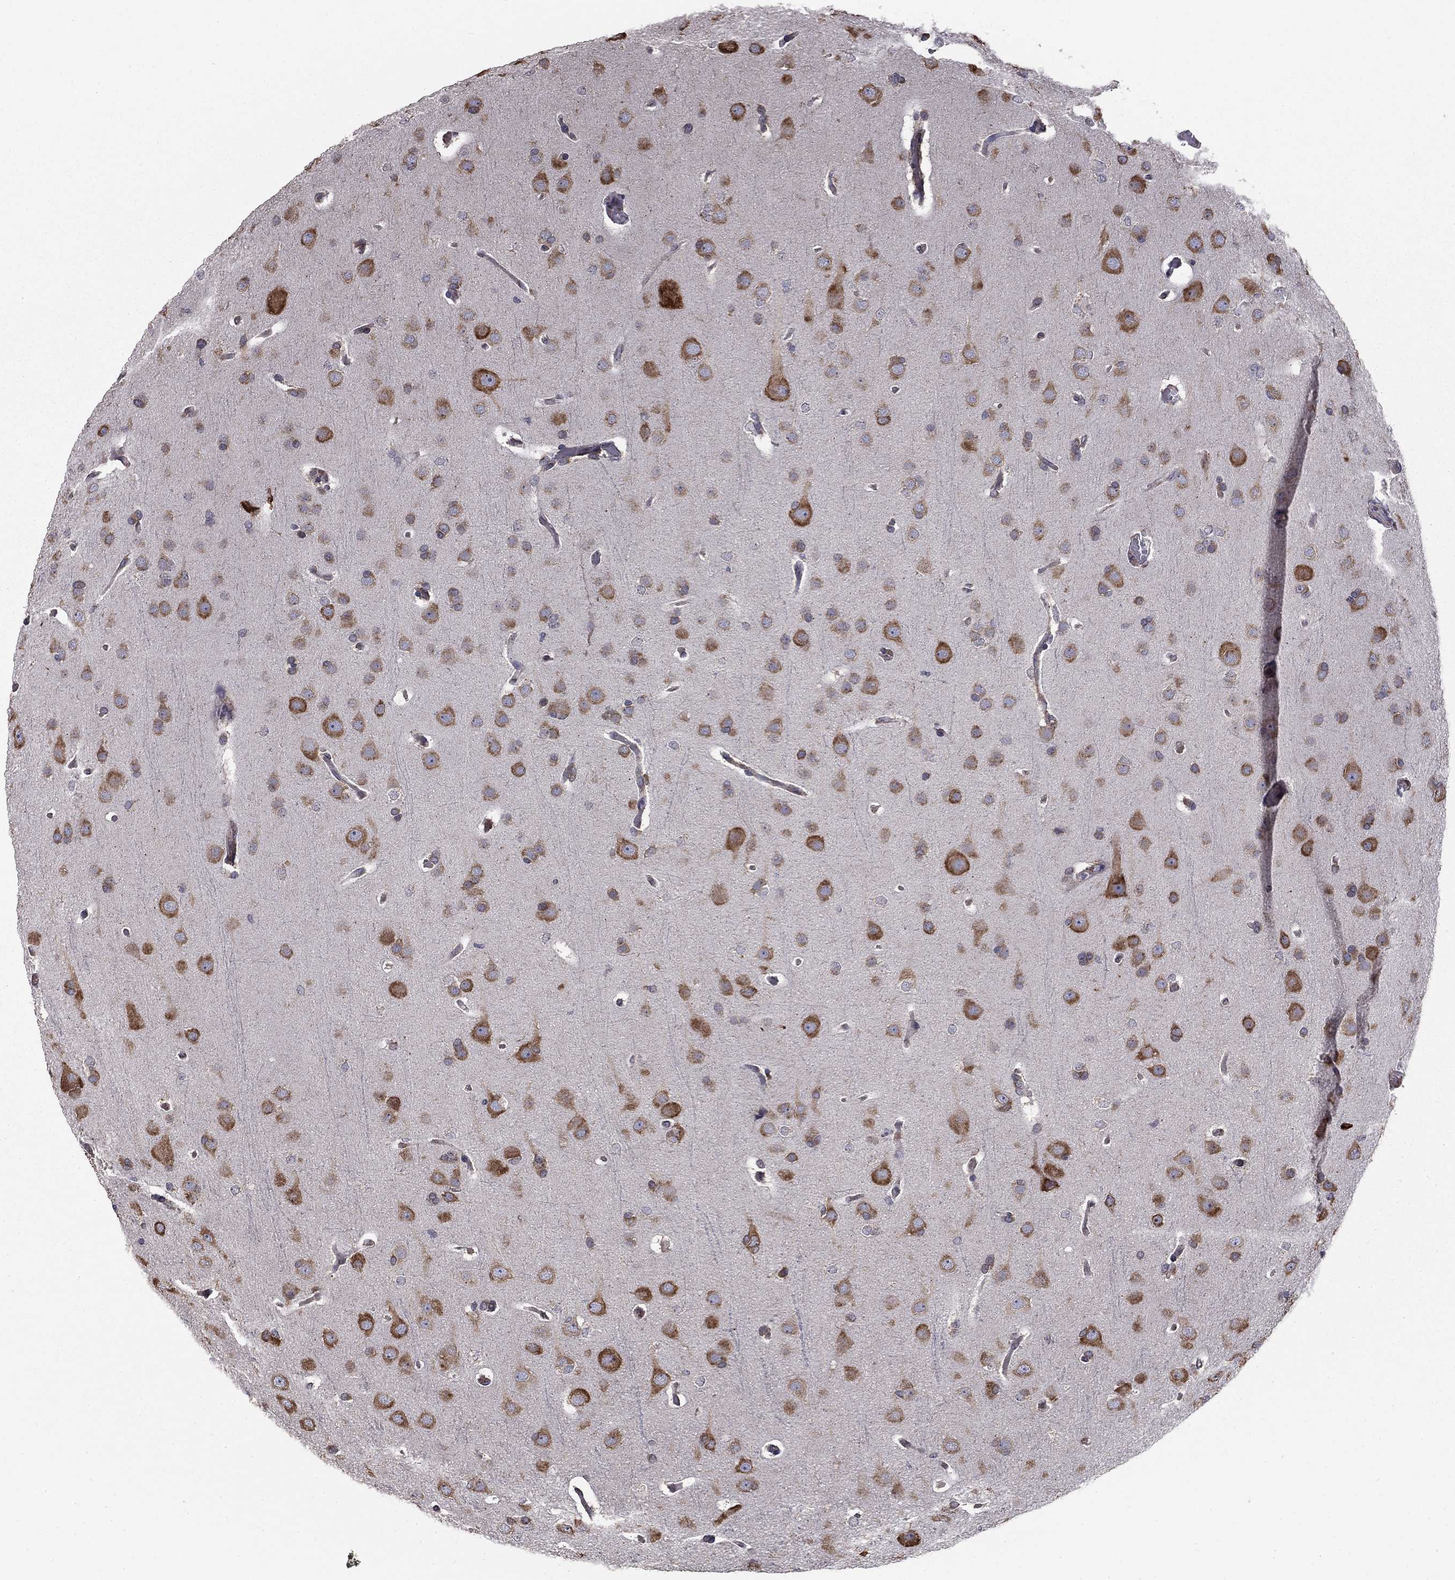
{"staining": {"intensity": "moderate", "quantity": "25%-75%", "location": "cytoplasmic/membranous"}, "tissue": "glioma", "cell_type": "Tumor cells", "image_type": "cancer", "snomed": [{"axis": "morphology", "description": "Glioma, malignant, Low grade"}, {"axis": "topography", "description": "Brain"}], "caption": "Immunohistochemistry micrograph of neoplastic tissue: glioma stained using IHC demonstrates medium levels of moderate protein expression localized specifically in the cytoplasmic/membranous of tumor cells, appearing as a cytoplasmic/membranous brown color.", "gene": "NKIRAS1", "patient": {"sex": "male", "age": 41}}